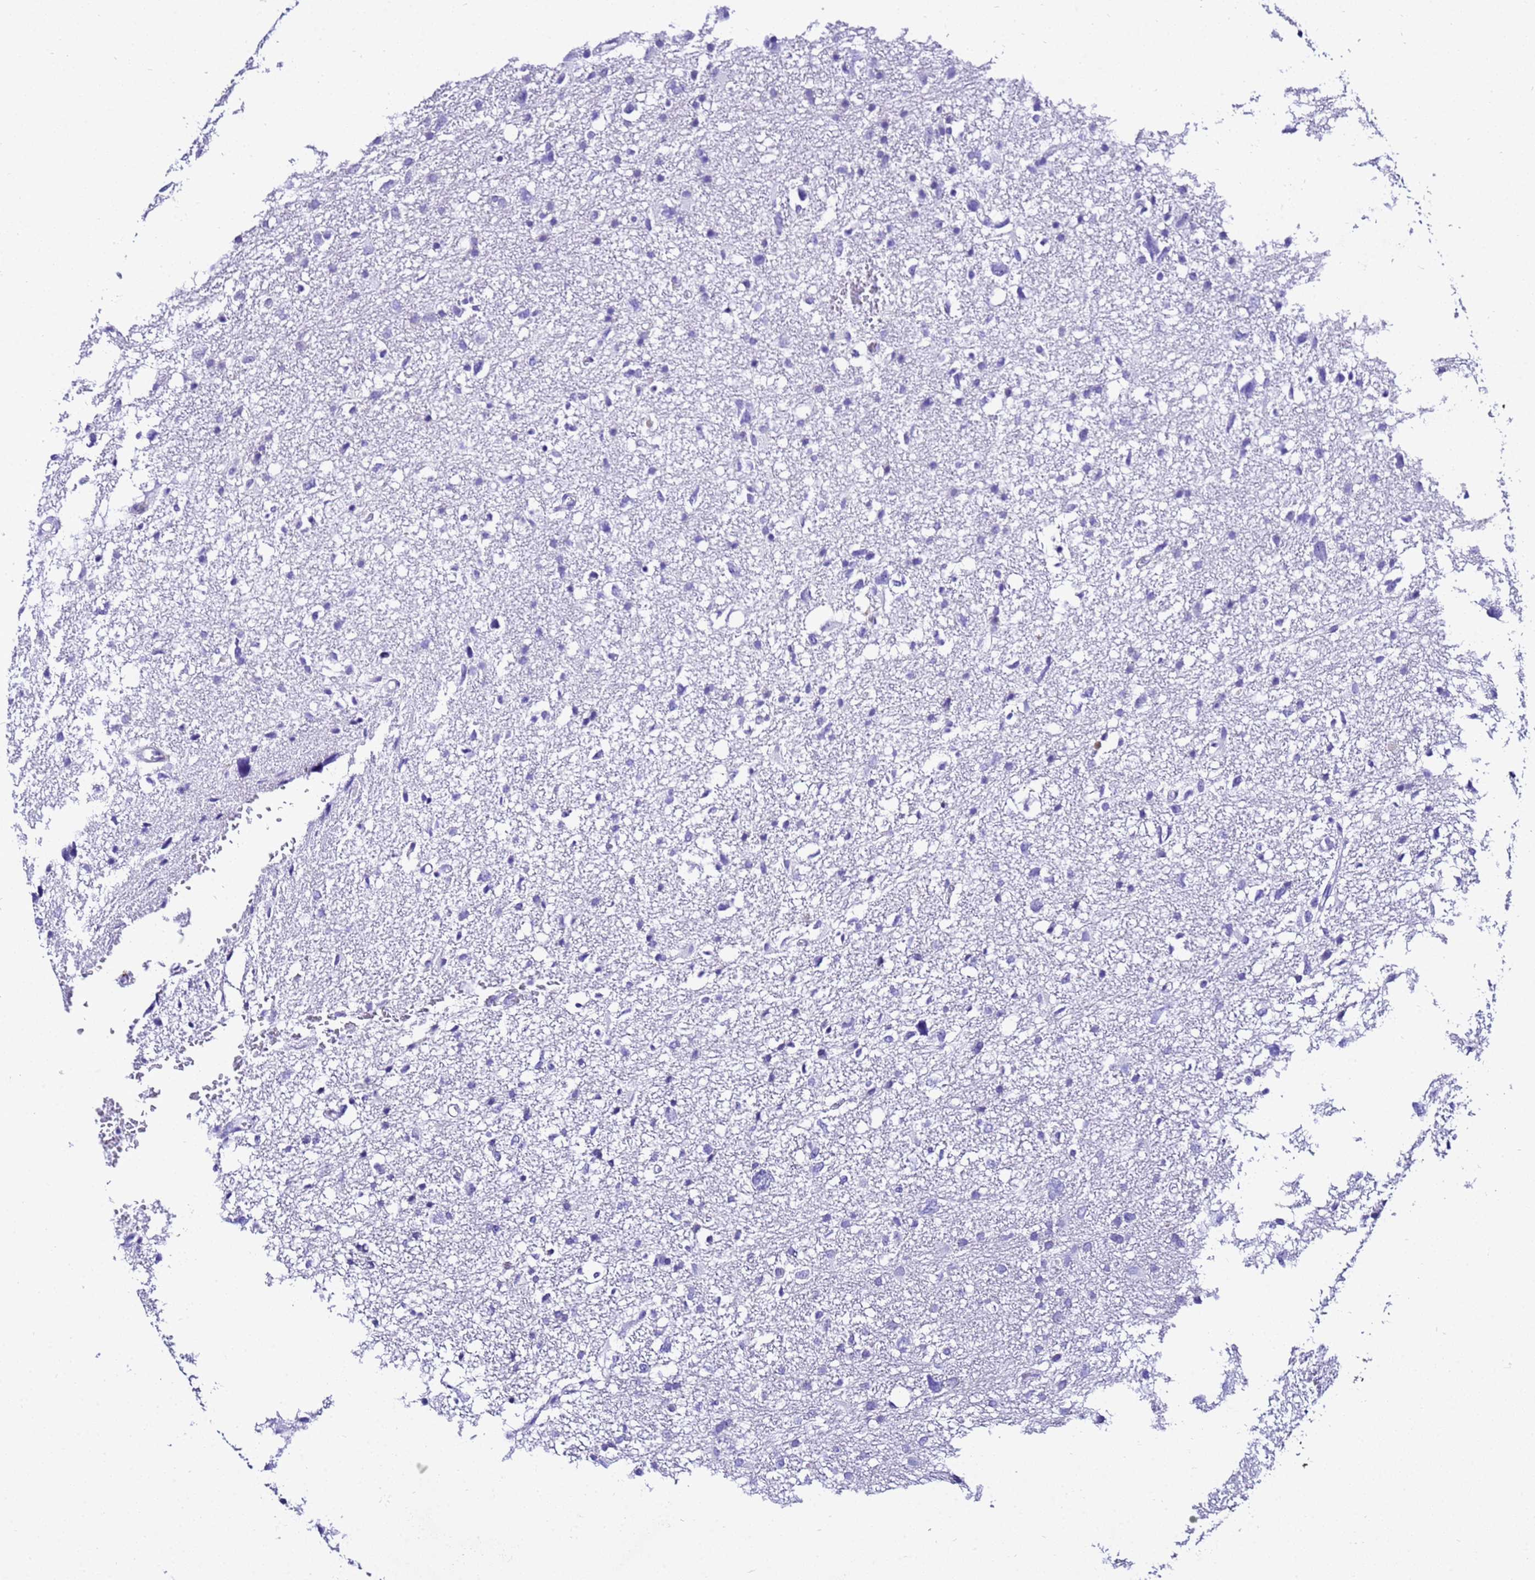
{"staining": {"intensity": "negative", "quantity": "none", "location": "none"}, "tissue": "glioma", "cell_type": "Tumor cells", "image_type": "cancer", "snomed": [{"axis": "morphology", "description": "Glioma, malignant, High grade"}, {"axis": "topography", "description": "Brain"}], "caption": "Tumor cells show no significant protein expression in glioma.", "gene": "ZNF417", "patient": {"sex": "male", "age": 61}}